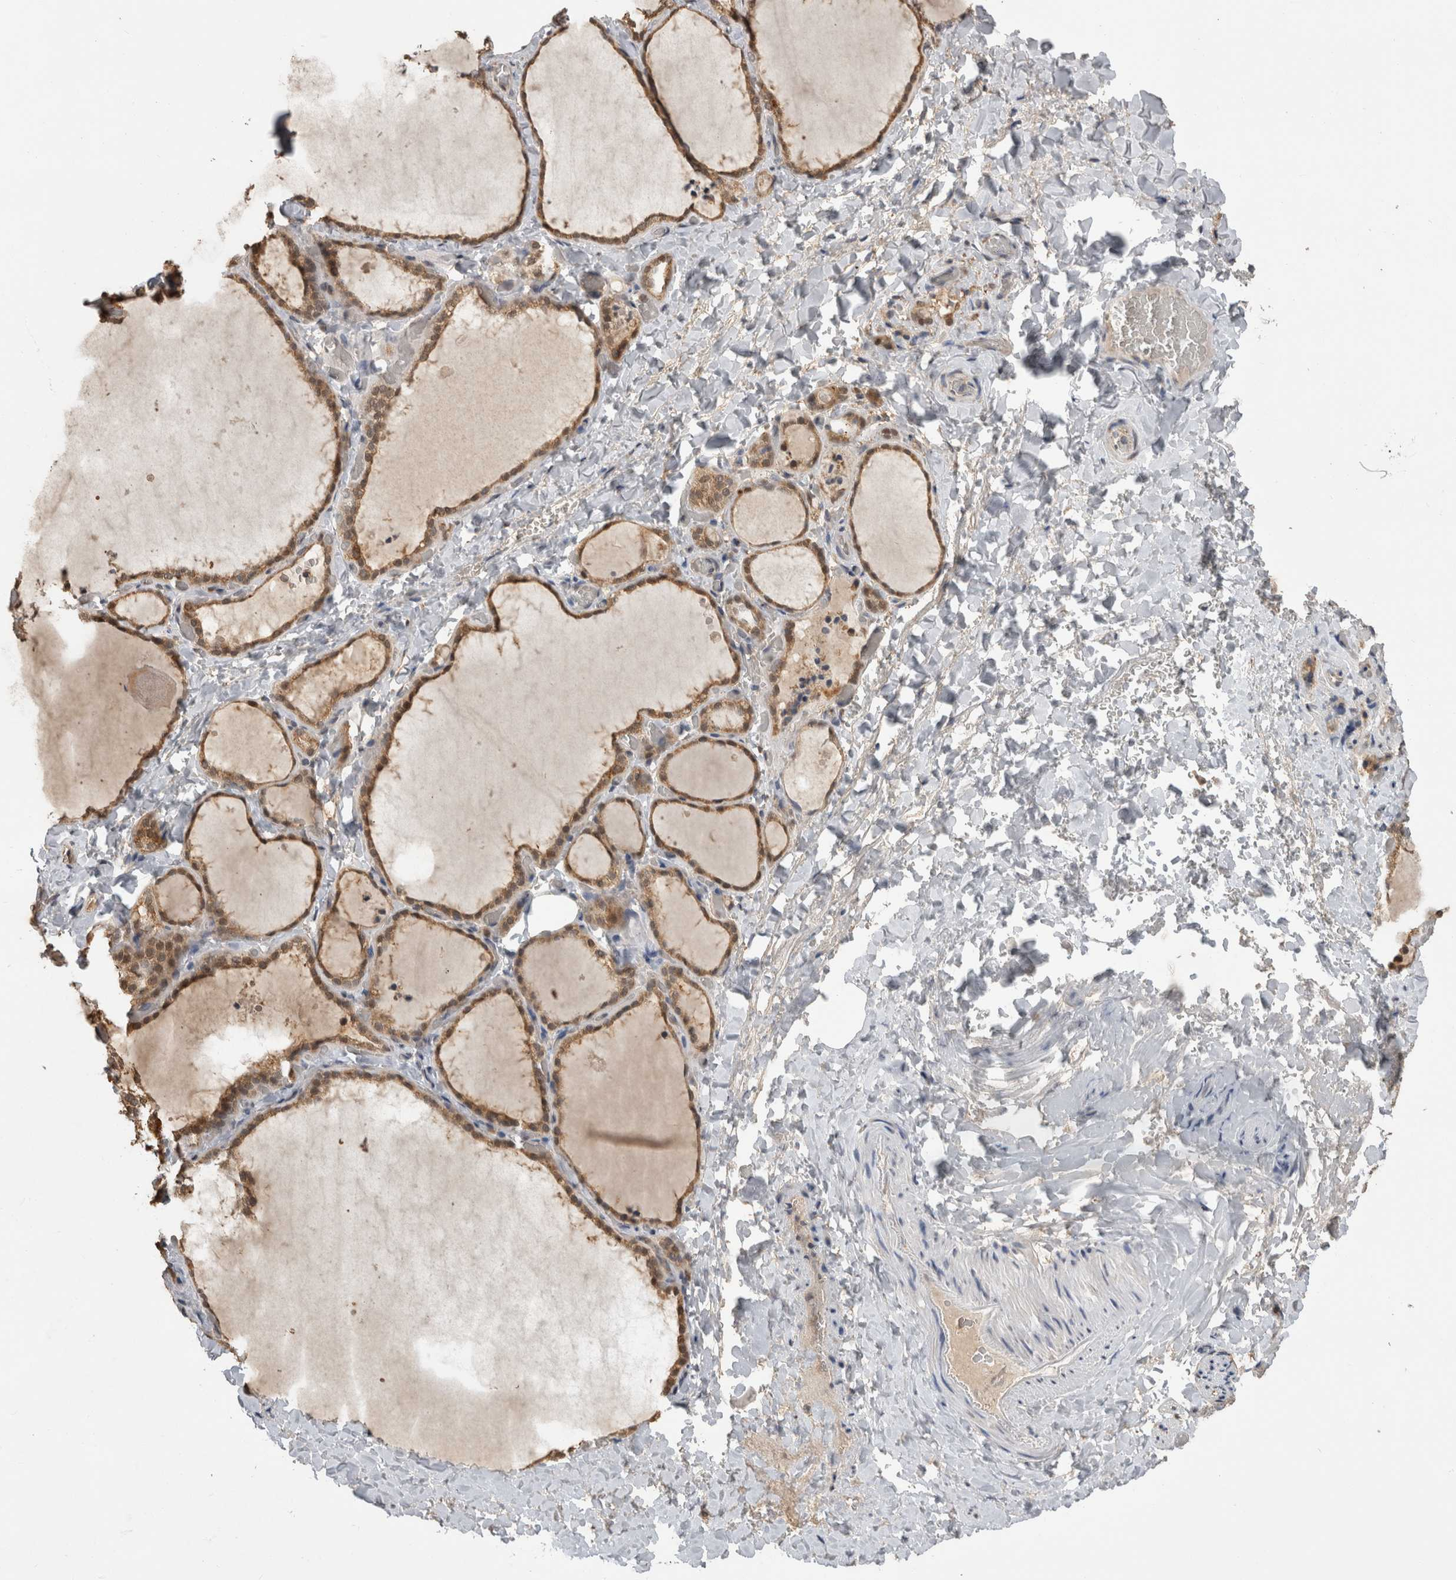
{"staining": {"intensity": "moderate", "quantity": ">75%", "location": "cytoplasmic/membranous"}, "tissue": "thyroid gland", "cell_type": "Glandular cells", "image_type": "normal", "snomed": [{"axis": "morphology", "description": "Normal tissue, NOS"}, {"axis": "topography", "description": "Thyroid gland"}], "caption": "High-power microscopy captured an IHC histopathology image of unremarkable thyroid gland, revealing moderate cytoplasmic/membranous staining in approximately >75% of glandular cells.", "gene": "PREP", "patient": {"sex": "female", "age": 22}}